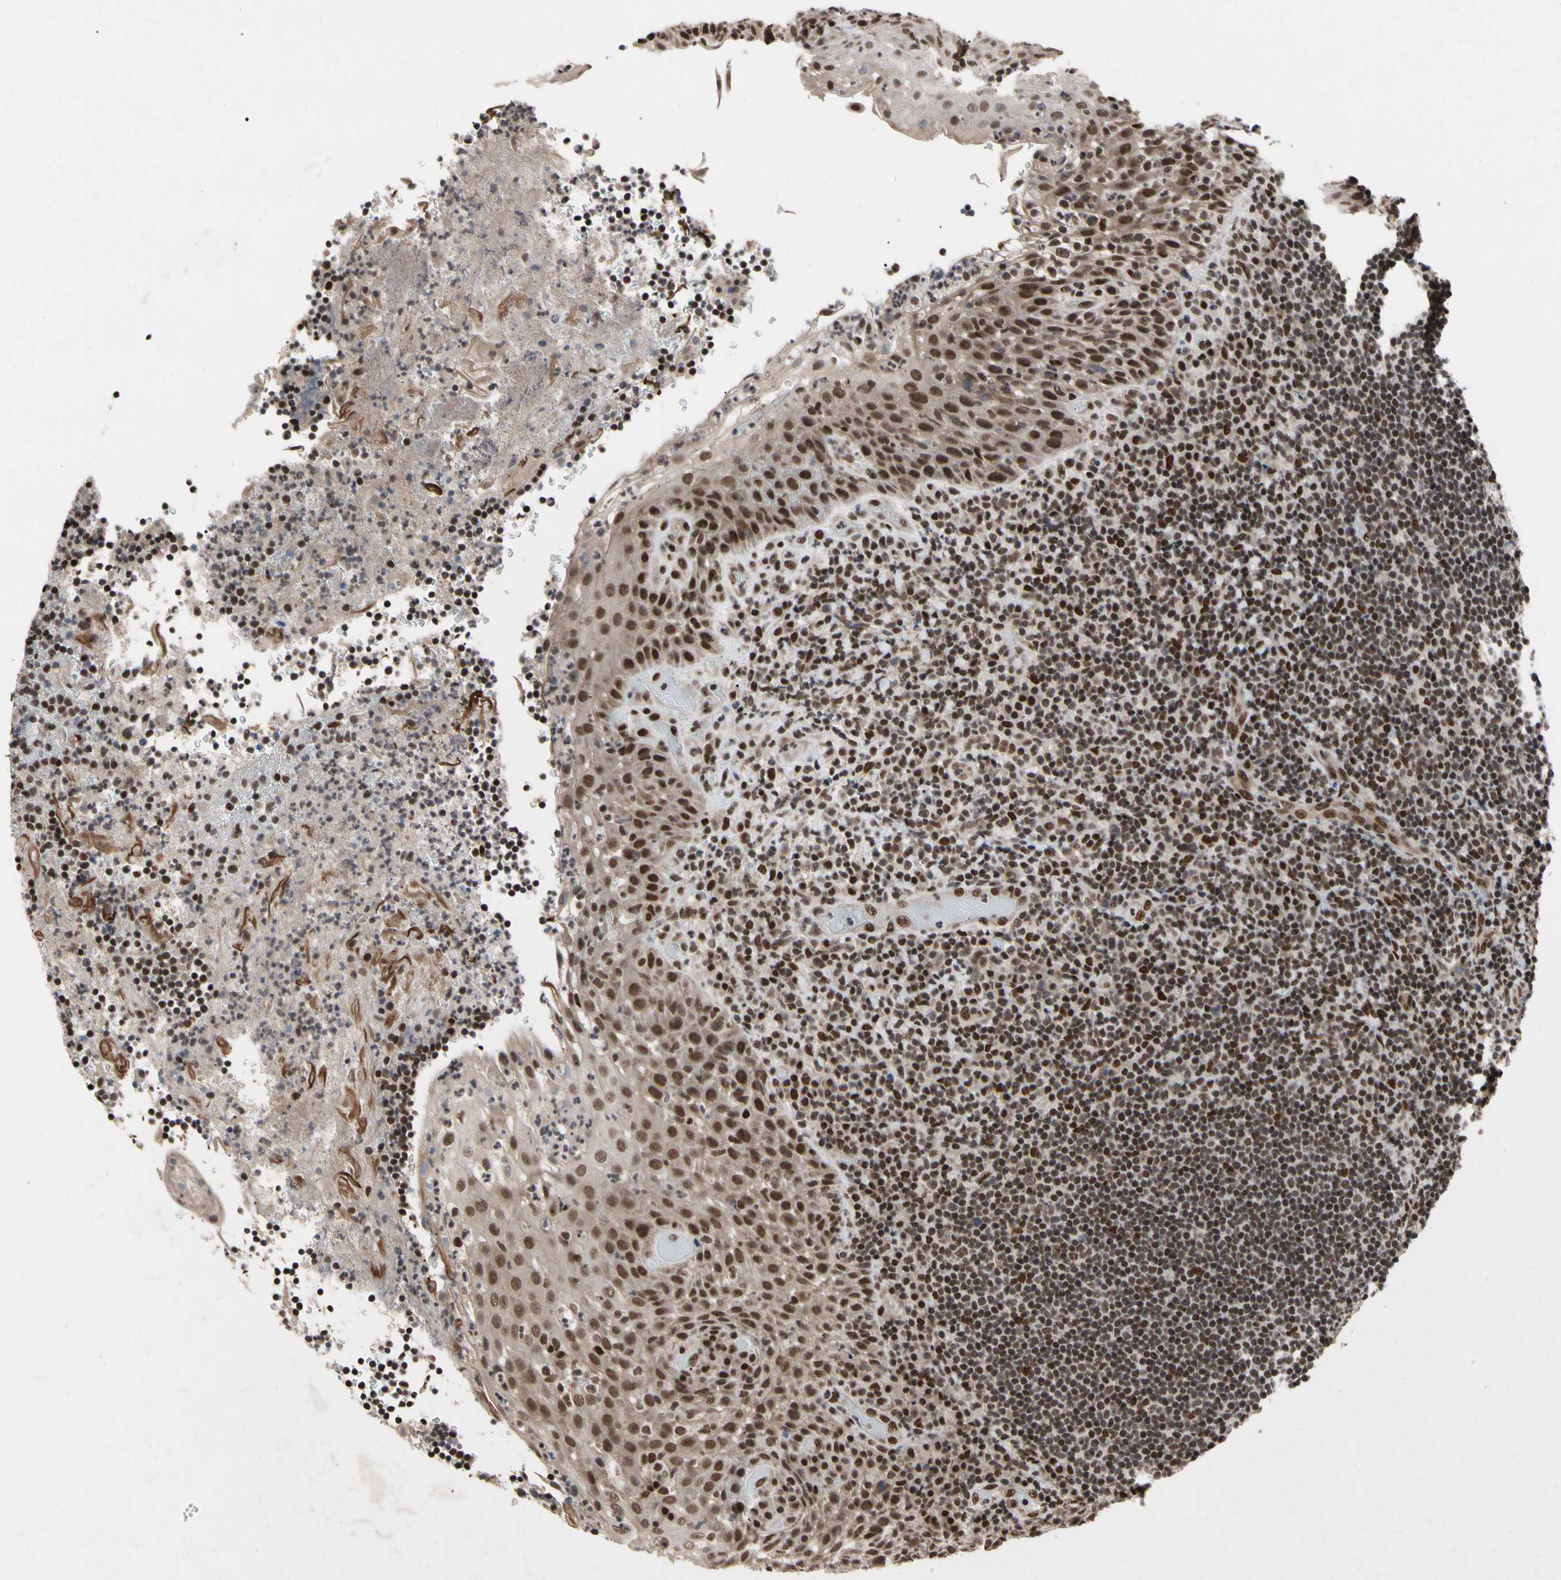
{"staining": {"intensity": "strong", "quantity": ">75%", "location": "nuclear"}, "tissue": "lymphoma", "cell_type": "Tumor cells", "image_type": "cancer", "snomed": [{"axis": "morphology", "description": "Malignant lymphoma, non-Hodgkin's type, High grade"}, {"axis": "topography", "description": "Tonsil"}], "caption": "Lymphoma tissue exhibits strong nuclear positivity in approximately >75% of tumor cells", "gene": "FAM98B", "patient": {"sex": "female", "age": 36}}